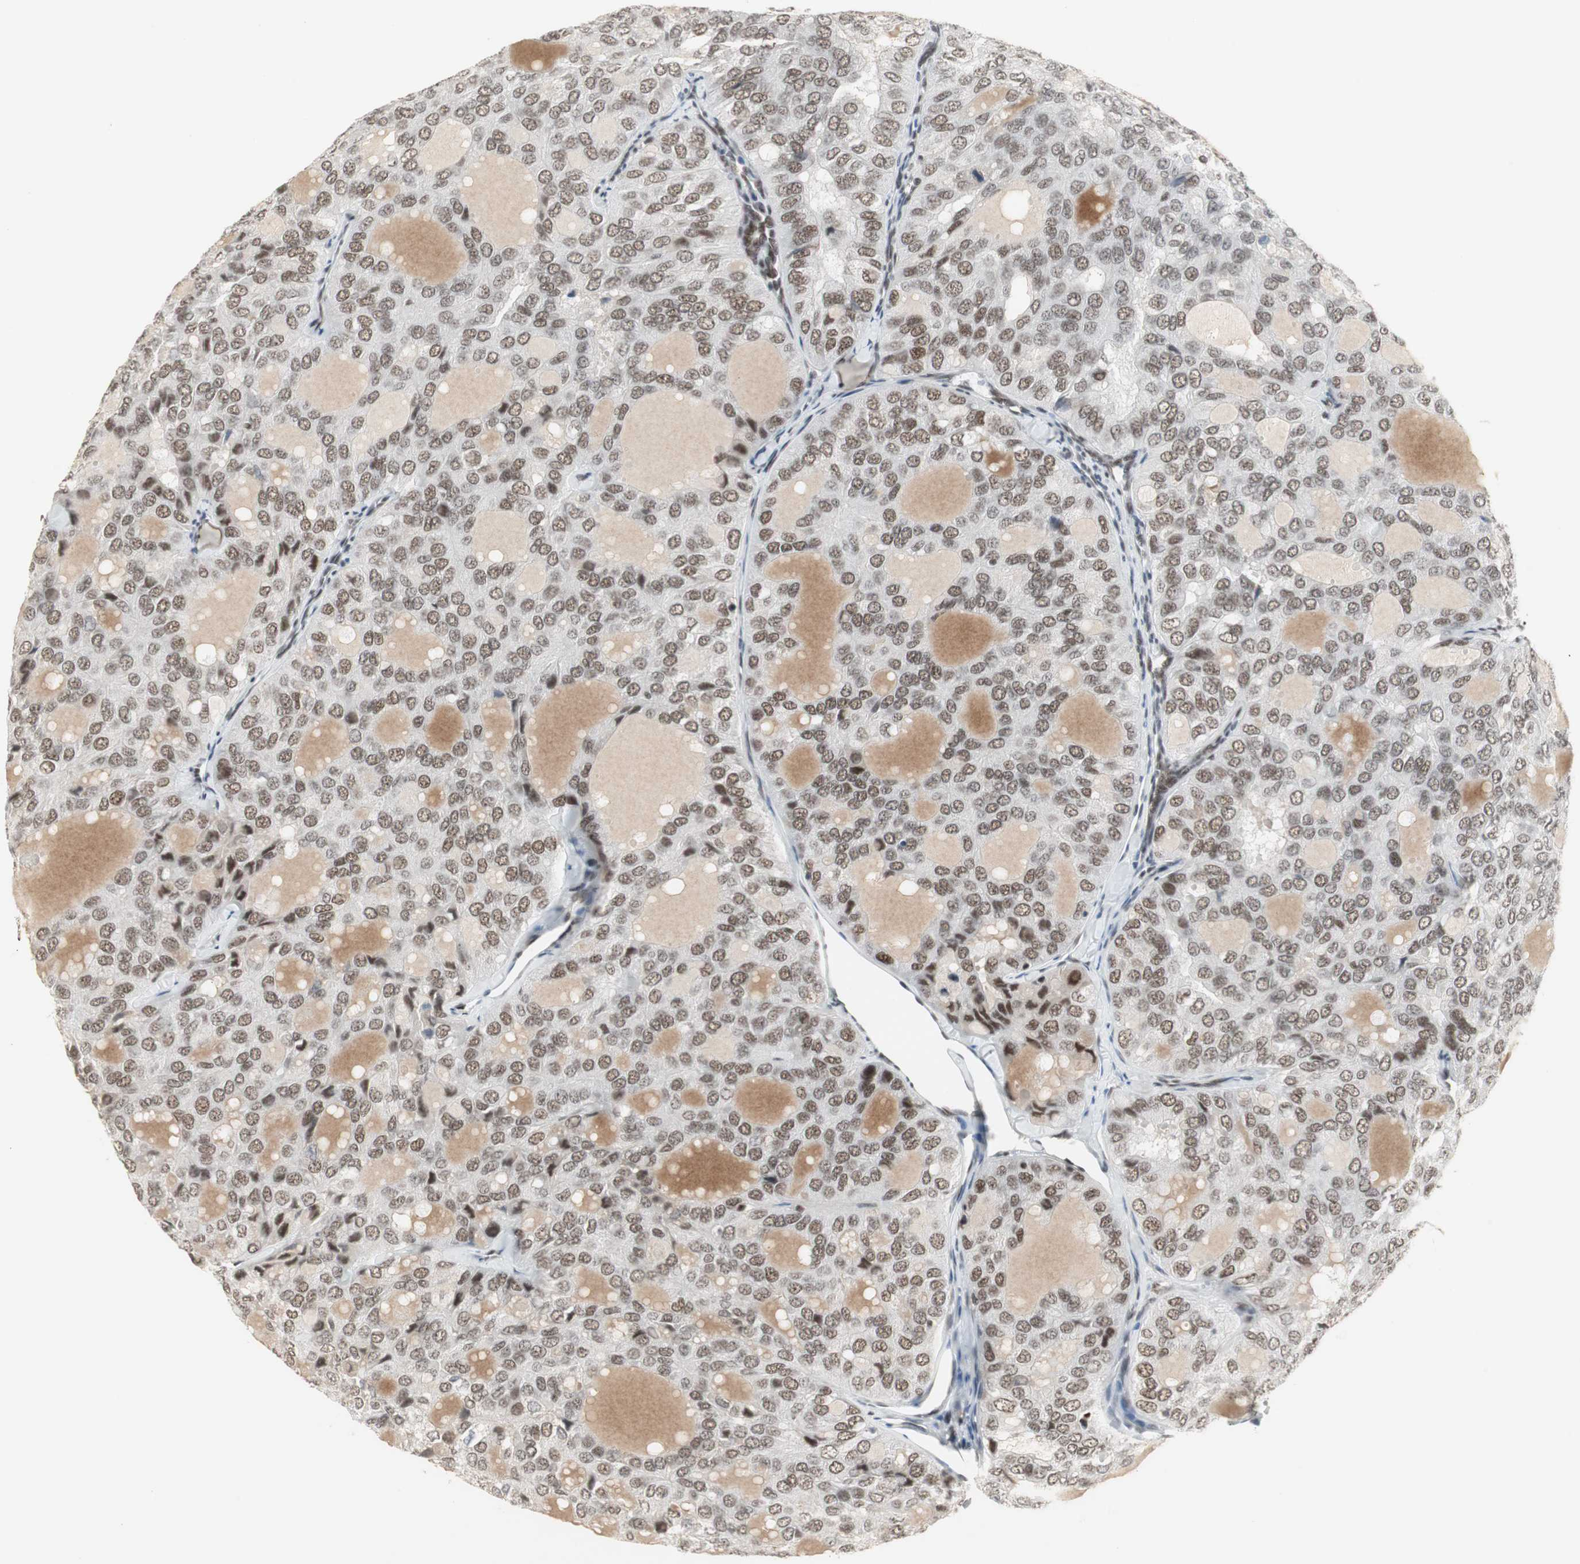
{"staining": {"intensity": "moderate", "quantity": ">75%", "location": "nuclear"}, "tissue": "thyroid cancer", "cell_type": "Tumor cells", "image_type": "cancer", "snomed": [{"axis": "morphology", "description": "Follicular adenoma carcinoma, NOS"}, {"axis": "topography", "description": "Thyroid gland"}], "caption": "Thyroid cancer (follicular adenoma carcinoma) was stained to show a protein in brown. There is medium levels of moderate nuclear expression in approximately >75% of tumor cells. (Stains: DAB in brown, nuclei in blue, Microscopy: brightfield microscopy at high magnification).", "gene": "RTF1", "patient": {"sex": "male", "age": 75}}